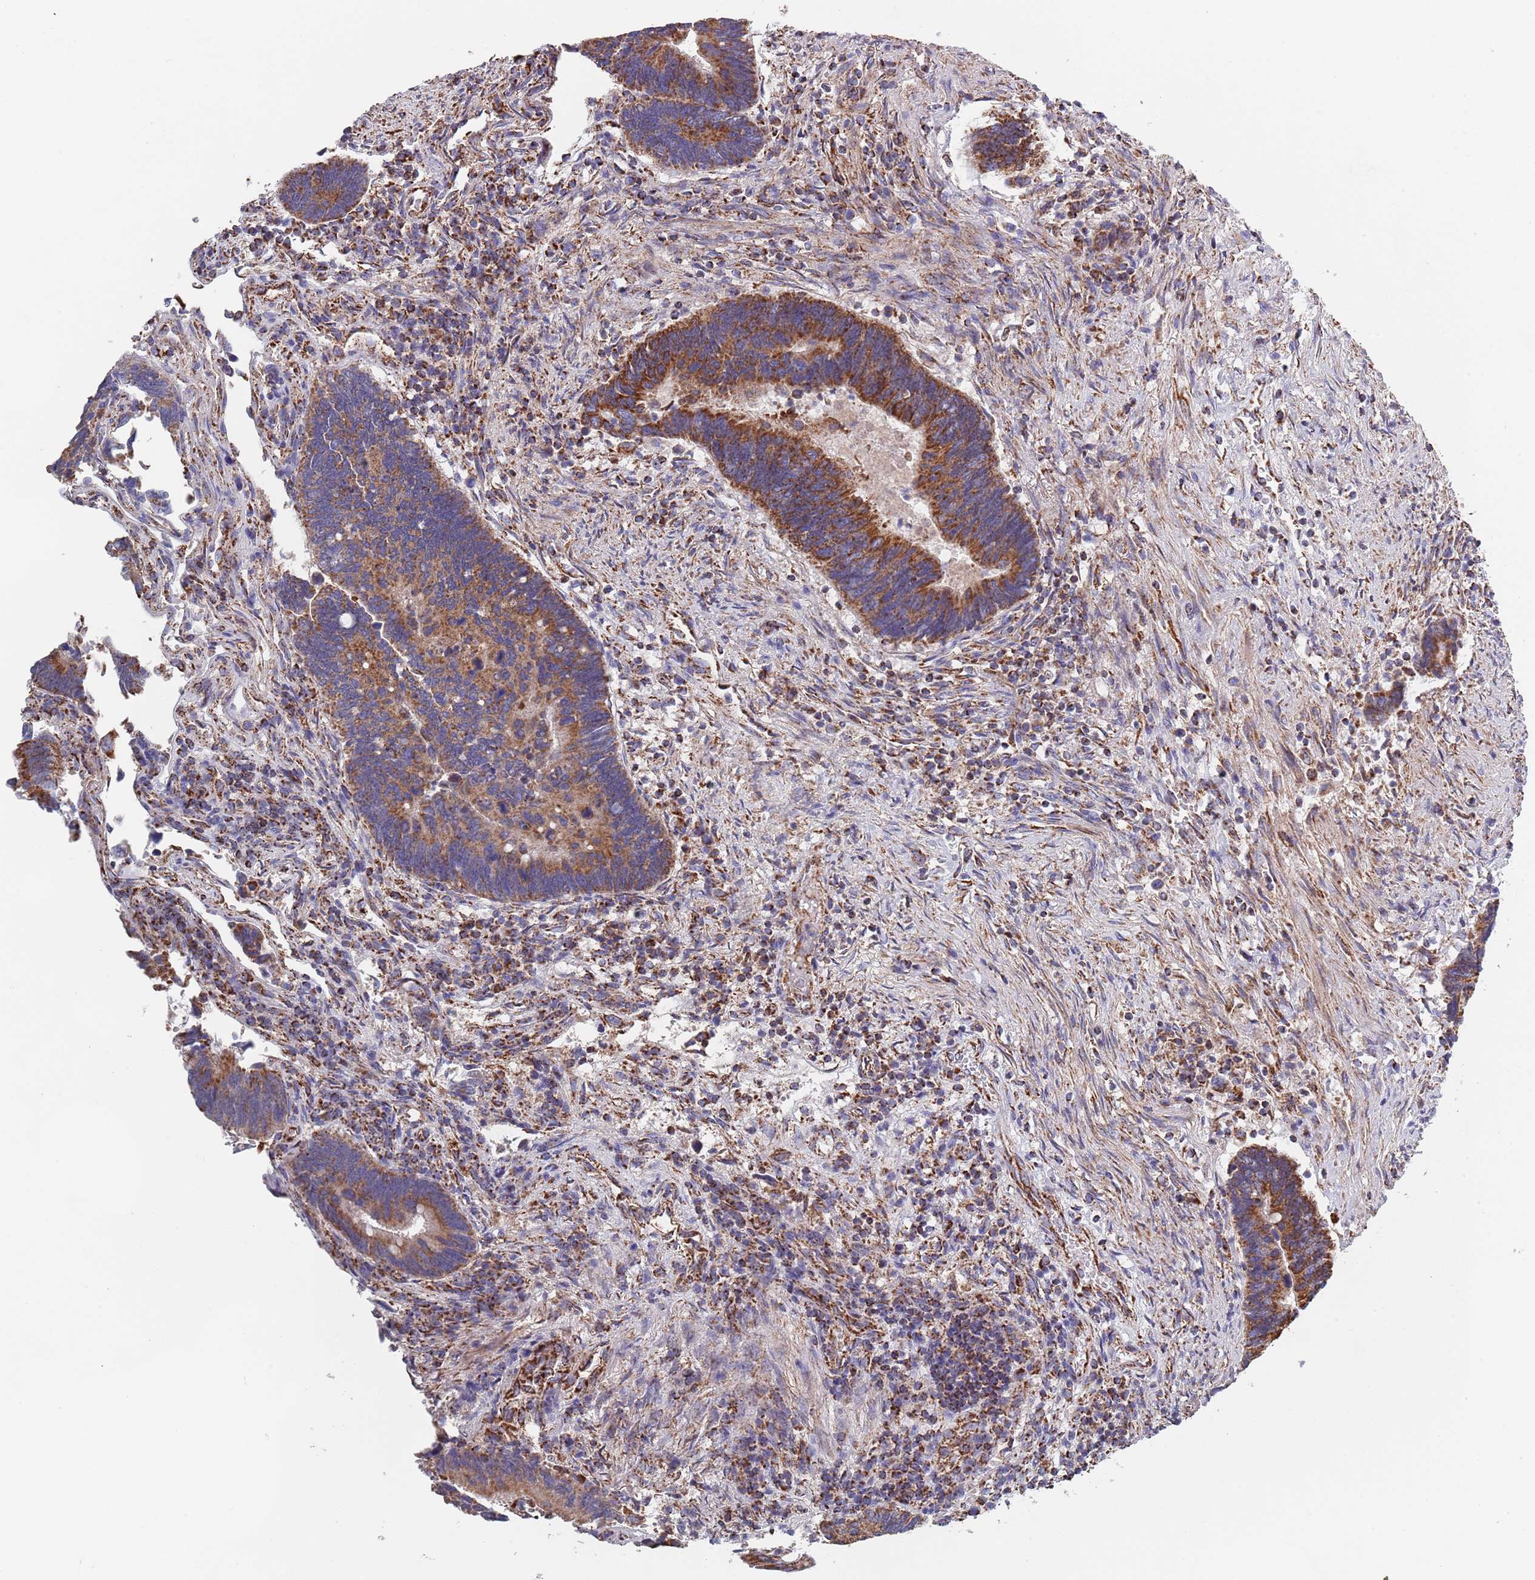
{"staining": {"intensity": "strong", "quantity": ">75%", "location": "cytoplasmic/membranous"}, "tissue": "colorectal cancer", "cell_type": "Tumor cells", "image_type": "cancer", "snomed": [{"axis": "morphology", "description": "Adenocarcinoma, NOS"}, {"axis": "topography", "description": "Colon"}], "caption": "Immunohistochemistry image of neoplastic tissue: adenocarcinoma (colorectal) stained using immunohistochemistry (IHC) demonstrates high levels of strong protein expression localized specifically in the cytoplasmic/membranous of tumor cells, appearing as a cytoplasmic/membranous brown color.", "gene": "PGP", "patient": {"sex": "male", "age": 87}}